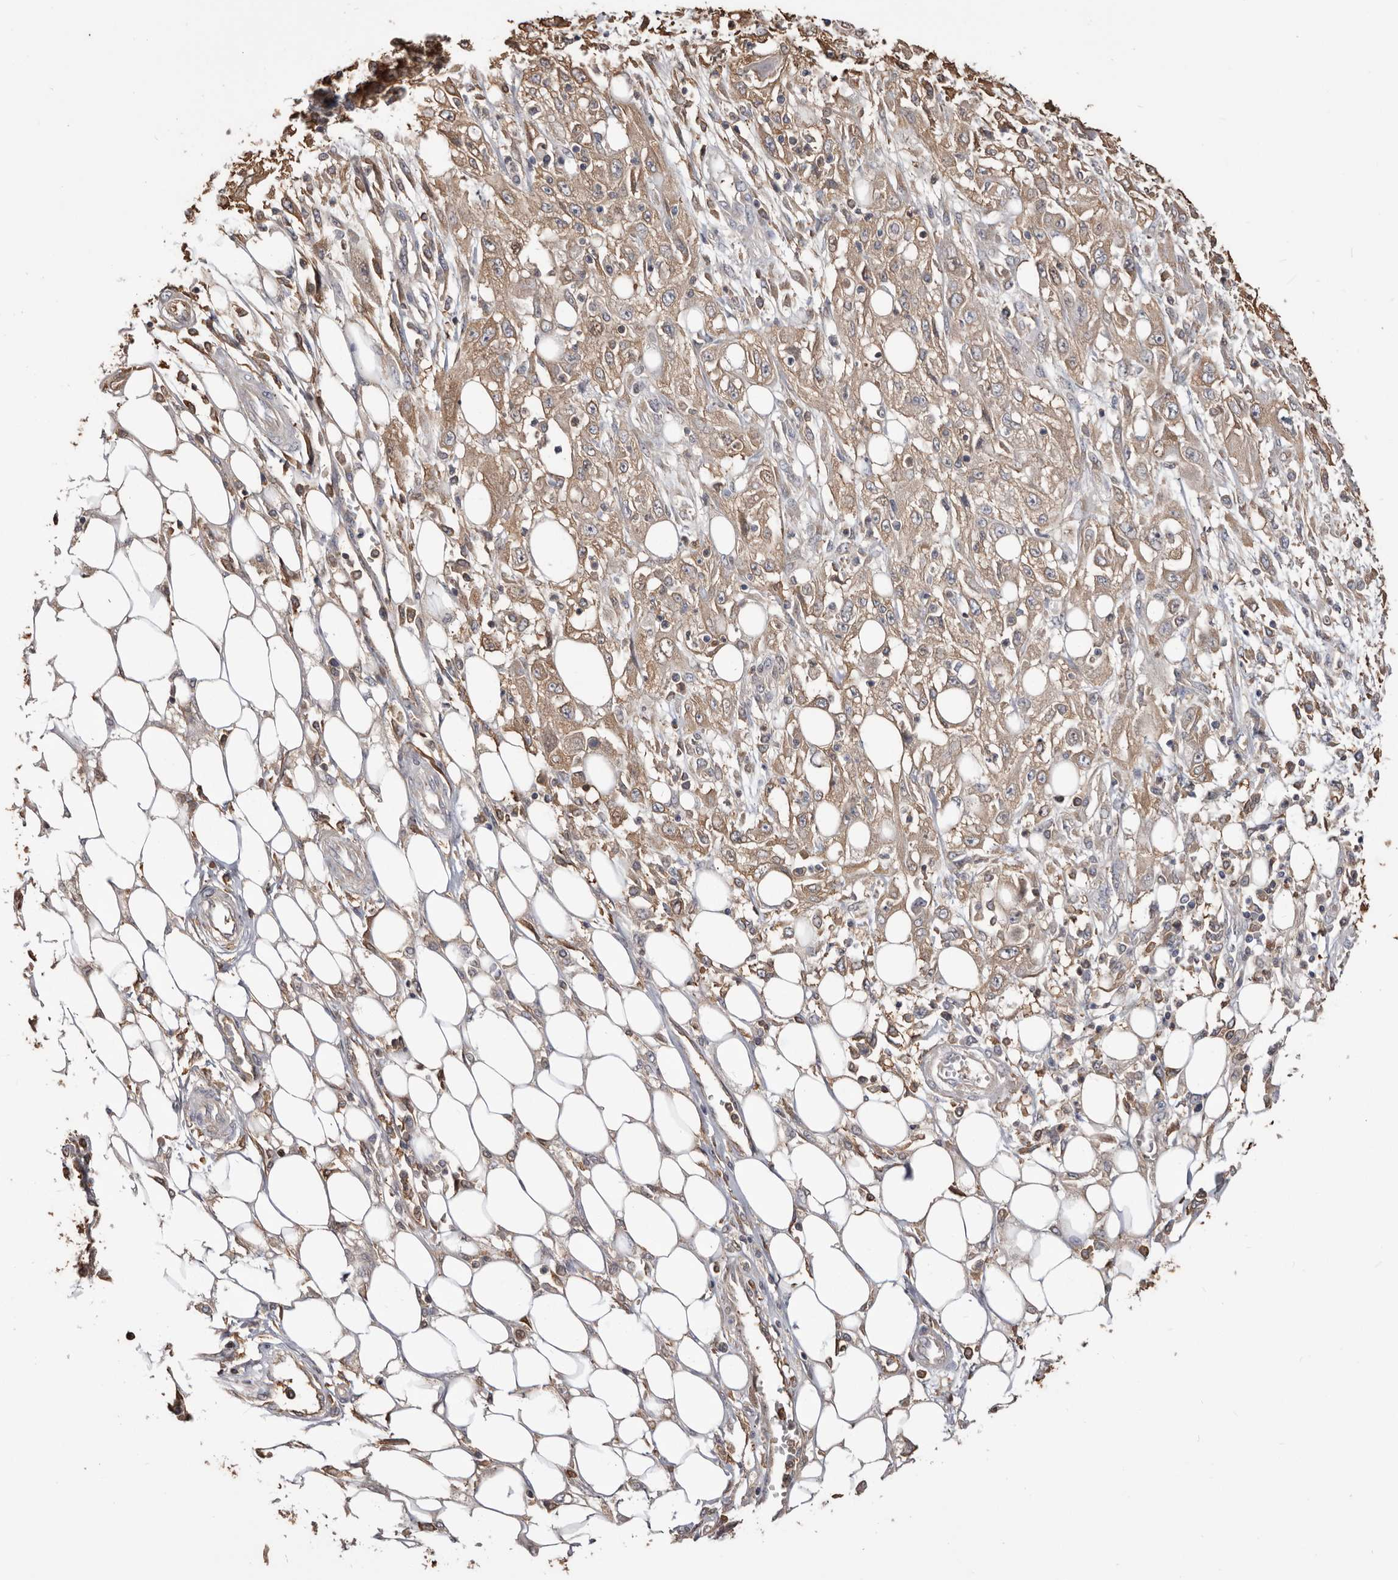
{"staining": {"intensity": "weak", "quantity": ">75%", "location": "cytoplasmic/membranous"}, "tissue": "skin cancer", "cell_type": "Tumor cells", "image_type": "cancer", "snomed": [{"axis": "morphology", "description": "Squamous cell carcinoma, NOS"}, {"axis": "morphology", "description": "Squamous cell carcinoma, metastatic, NOS"}, {"axis": "topography", "description": "Skin"}, {"axis": "topography", "description": "Lymph node"}], "caption": "Weak cytoplasmic/membranous staining for a protein is seen in about >75% of tumor cells of skin cancer using immunohistochemistry (IHC).", "gene": "PKM", "patient": {"sex": "male", "age": 75}}